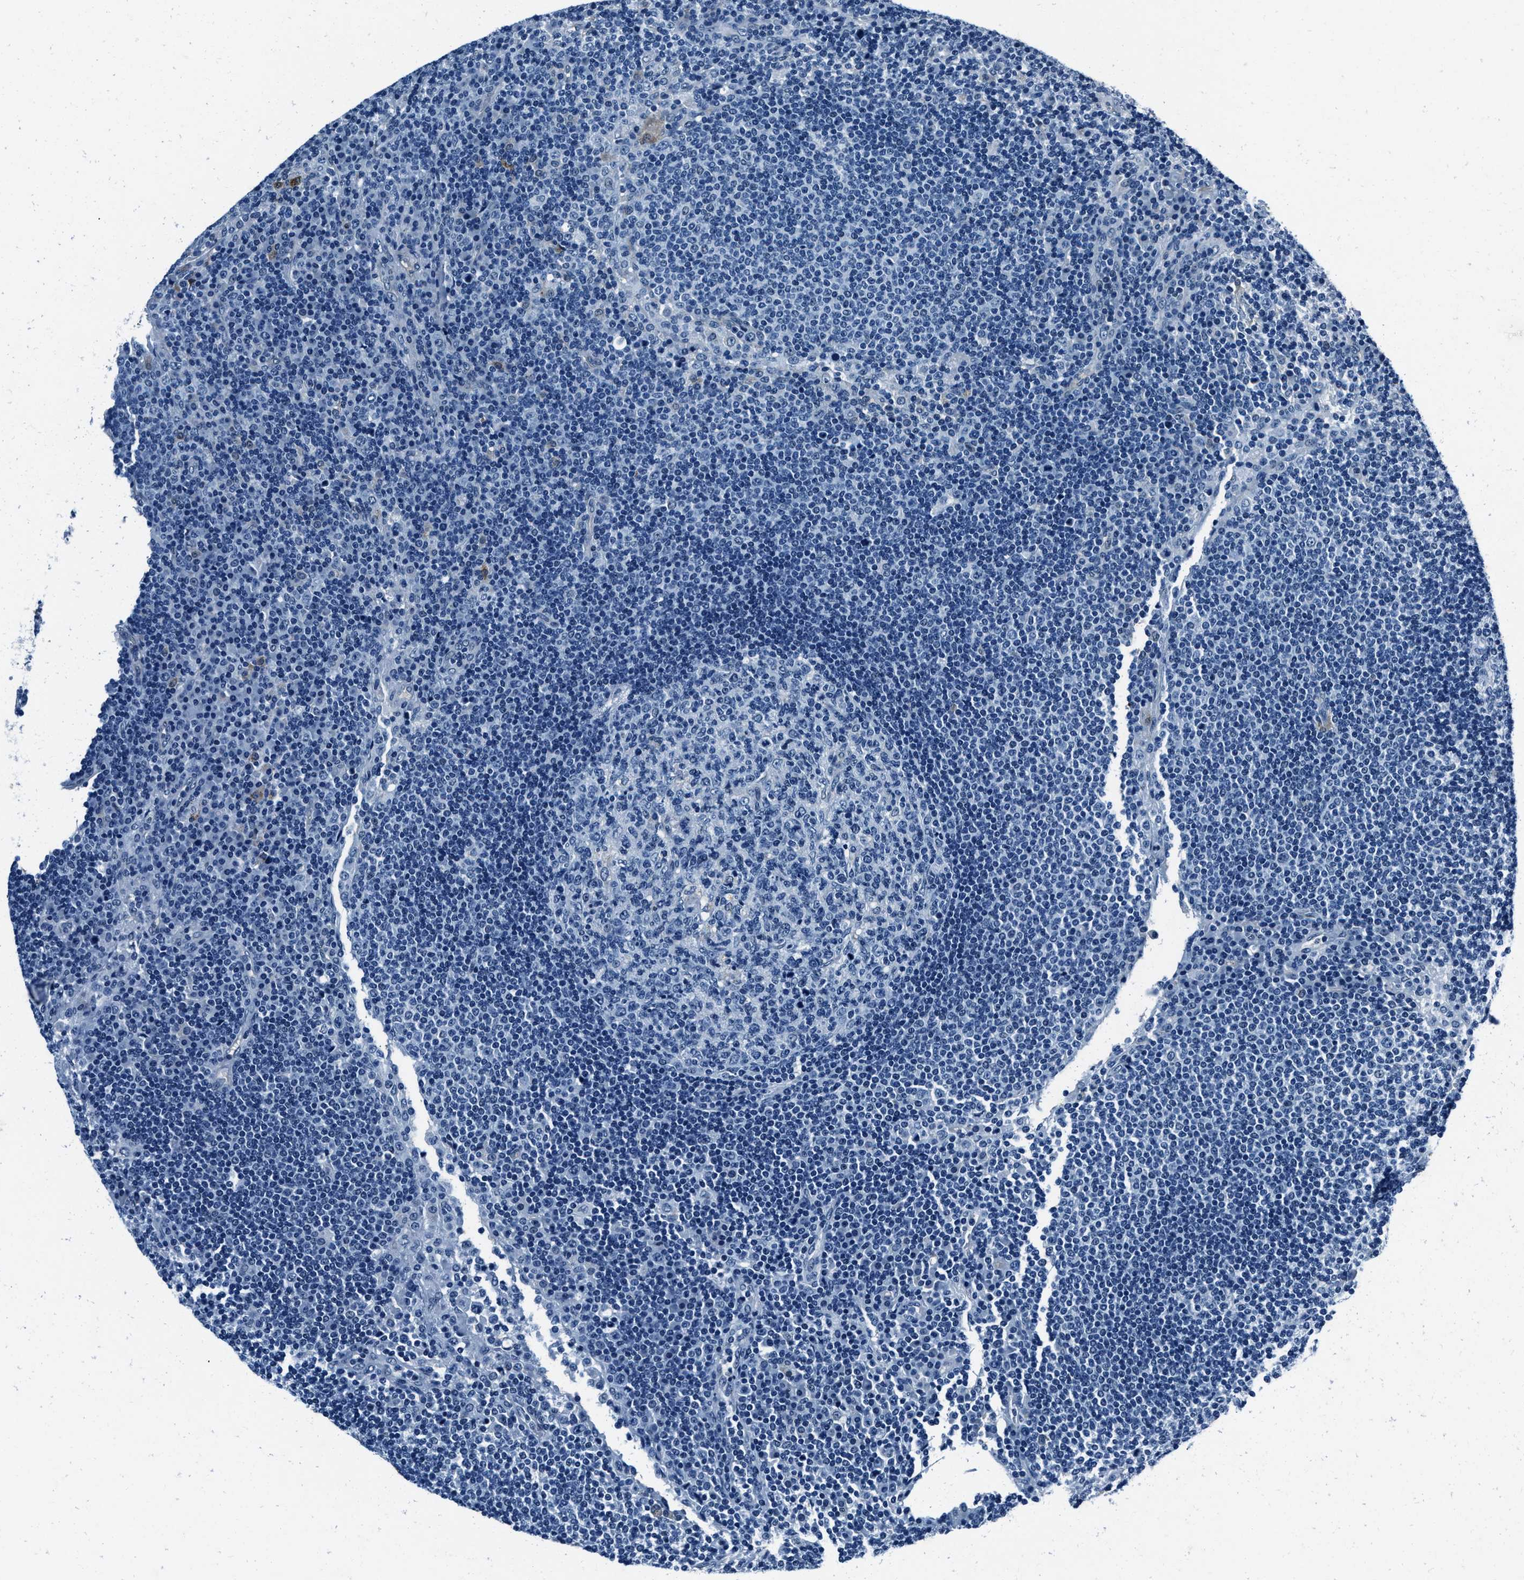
{"staining": {"intensity": "negative", "quantity": "none", "location": "none"}, "tissue": "lymph node", "cell_type": "Germinal center cells", "image_type": "normal", "snomed": [{"axis": "morphology", "description": "Normal tissue, NOS"}, {"axis": "topography", "description": "Lymph node"}], "caption": "IHC photomicrograph of unremarkable lymph node: human lymph node stained with DAB reveals no significant protein positivity in germinal center cells.", "gene": "PTPDC1", "patient": {"sex": "female", "age": 53}}